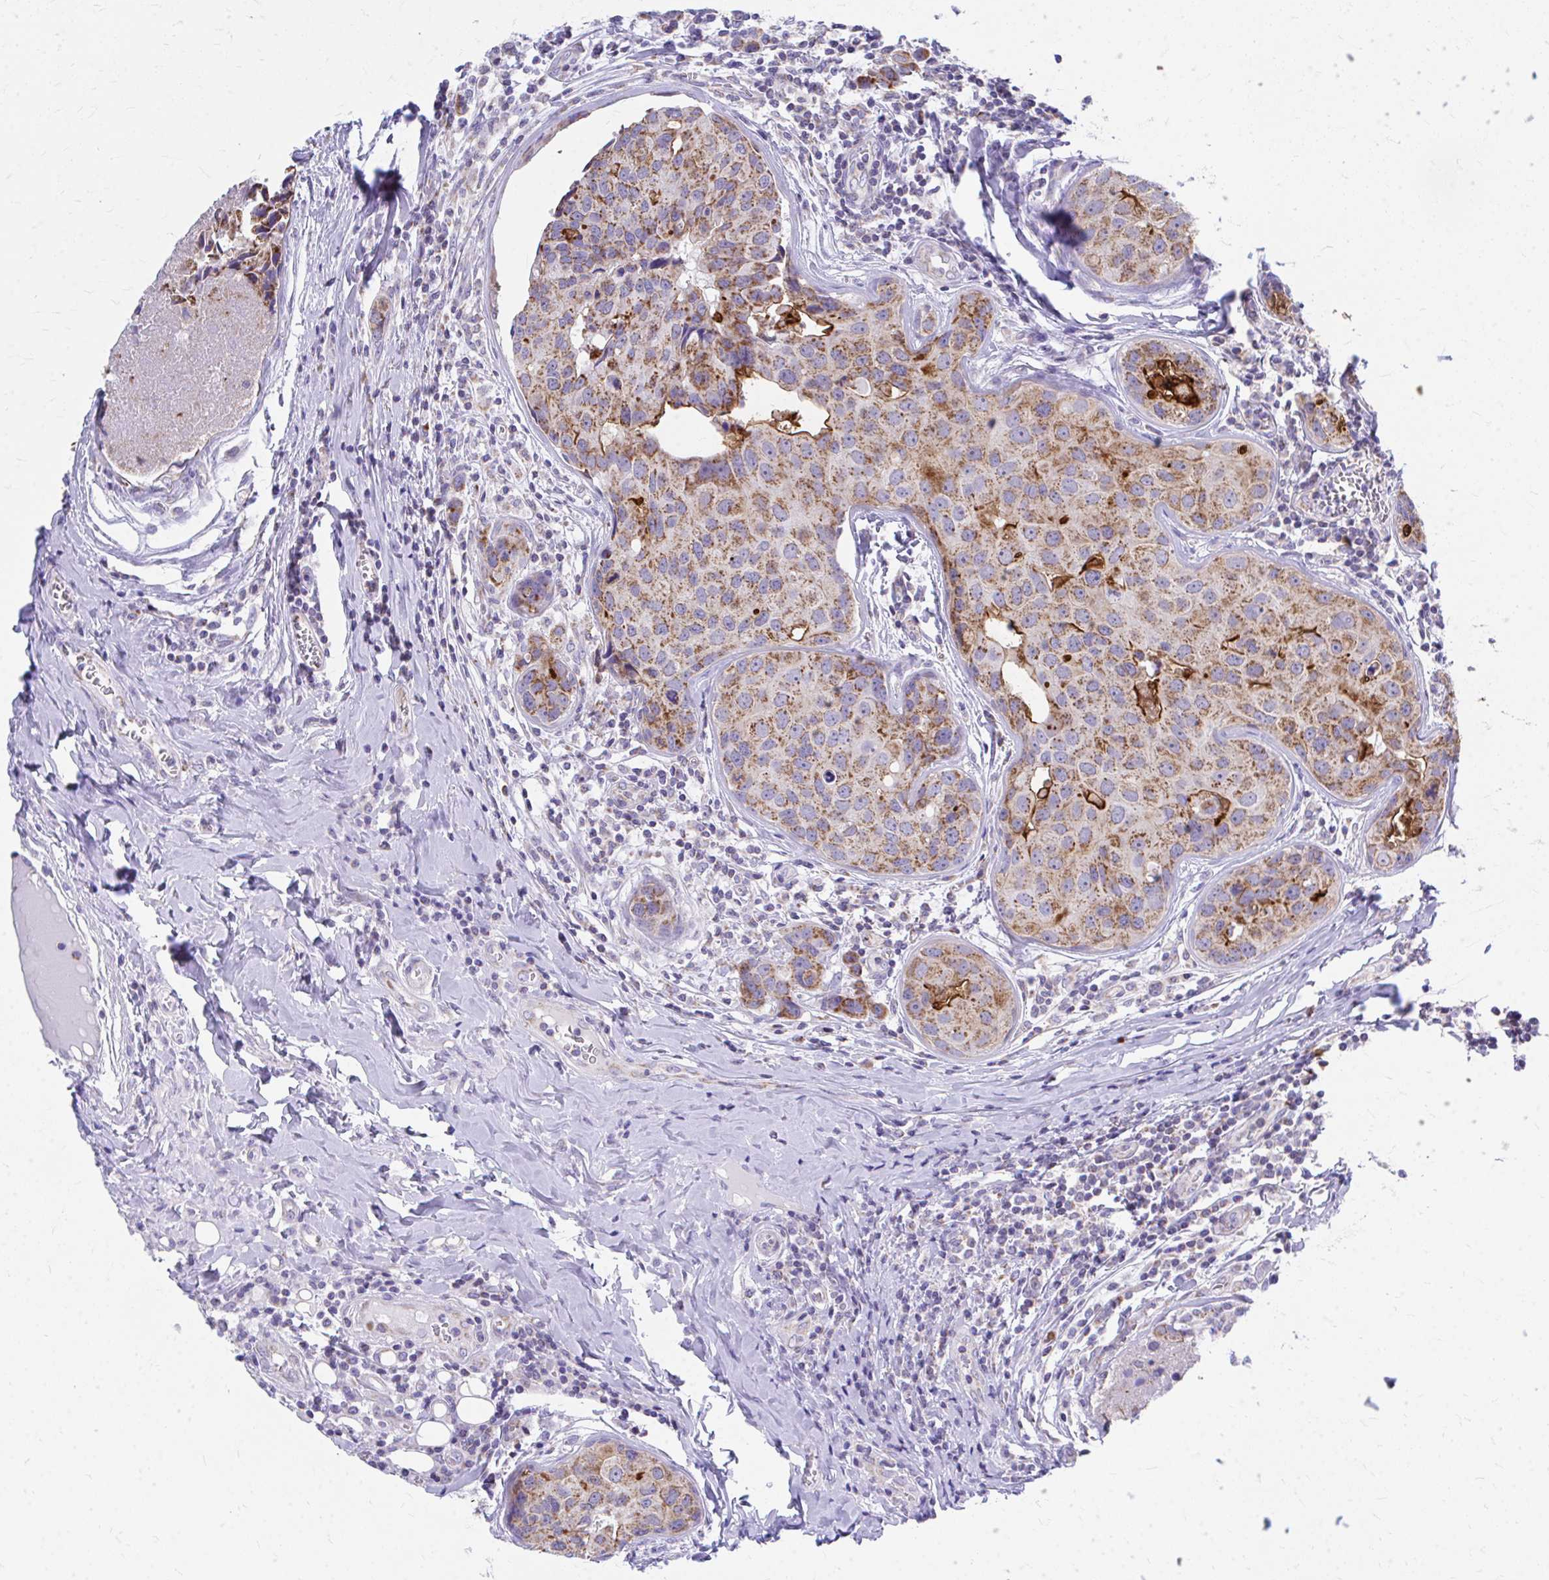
{"staining": {"intensity": "moderate", "quantity": ">75%", "location": "cytoplasmic/membranous"}, "tissue": "breast cancer", "cell_type": "Tumor cells", "image_type": "cancer", "snomed": [{"axis": "morphology", "description": "Duct carcinoma"}, {"axis": "topography", "description": "Breast"}], "caption": "IHC (DAB) staining of breast cancer exhibits moderate cytoplasmic/membranous protein positivity in about >75% of tumor cells. (DAB IHC, brown staining for protein, blue staining for nuclei).", "gene": "MRPL19", "patient": {"sex": "female", "age": 24}}